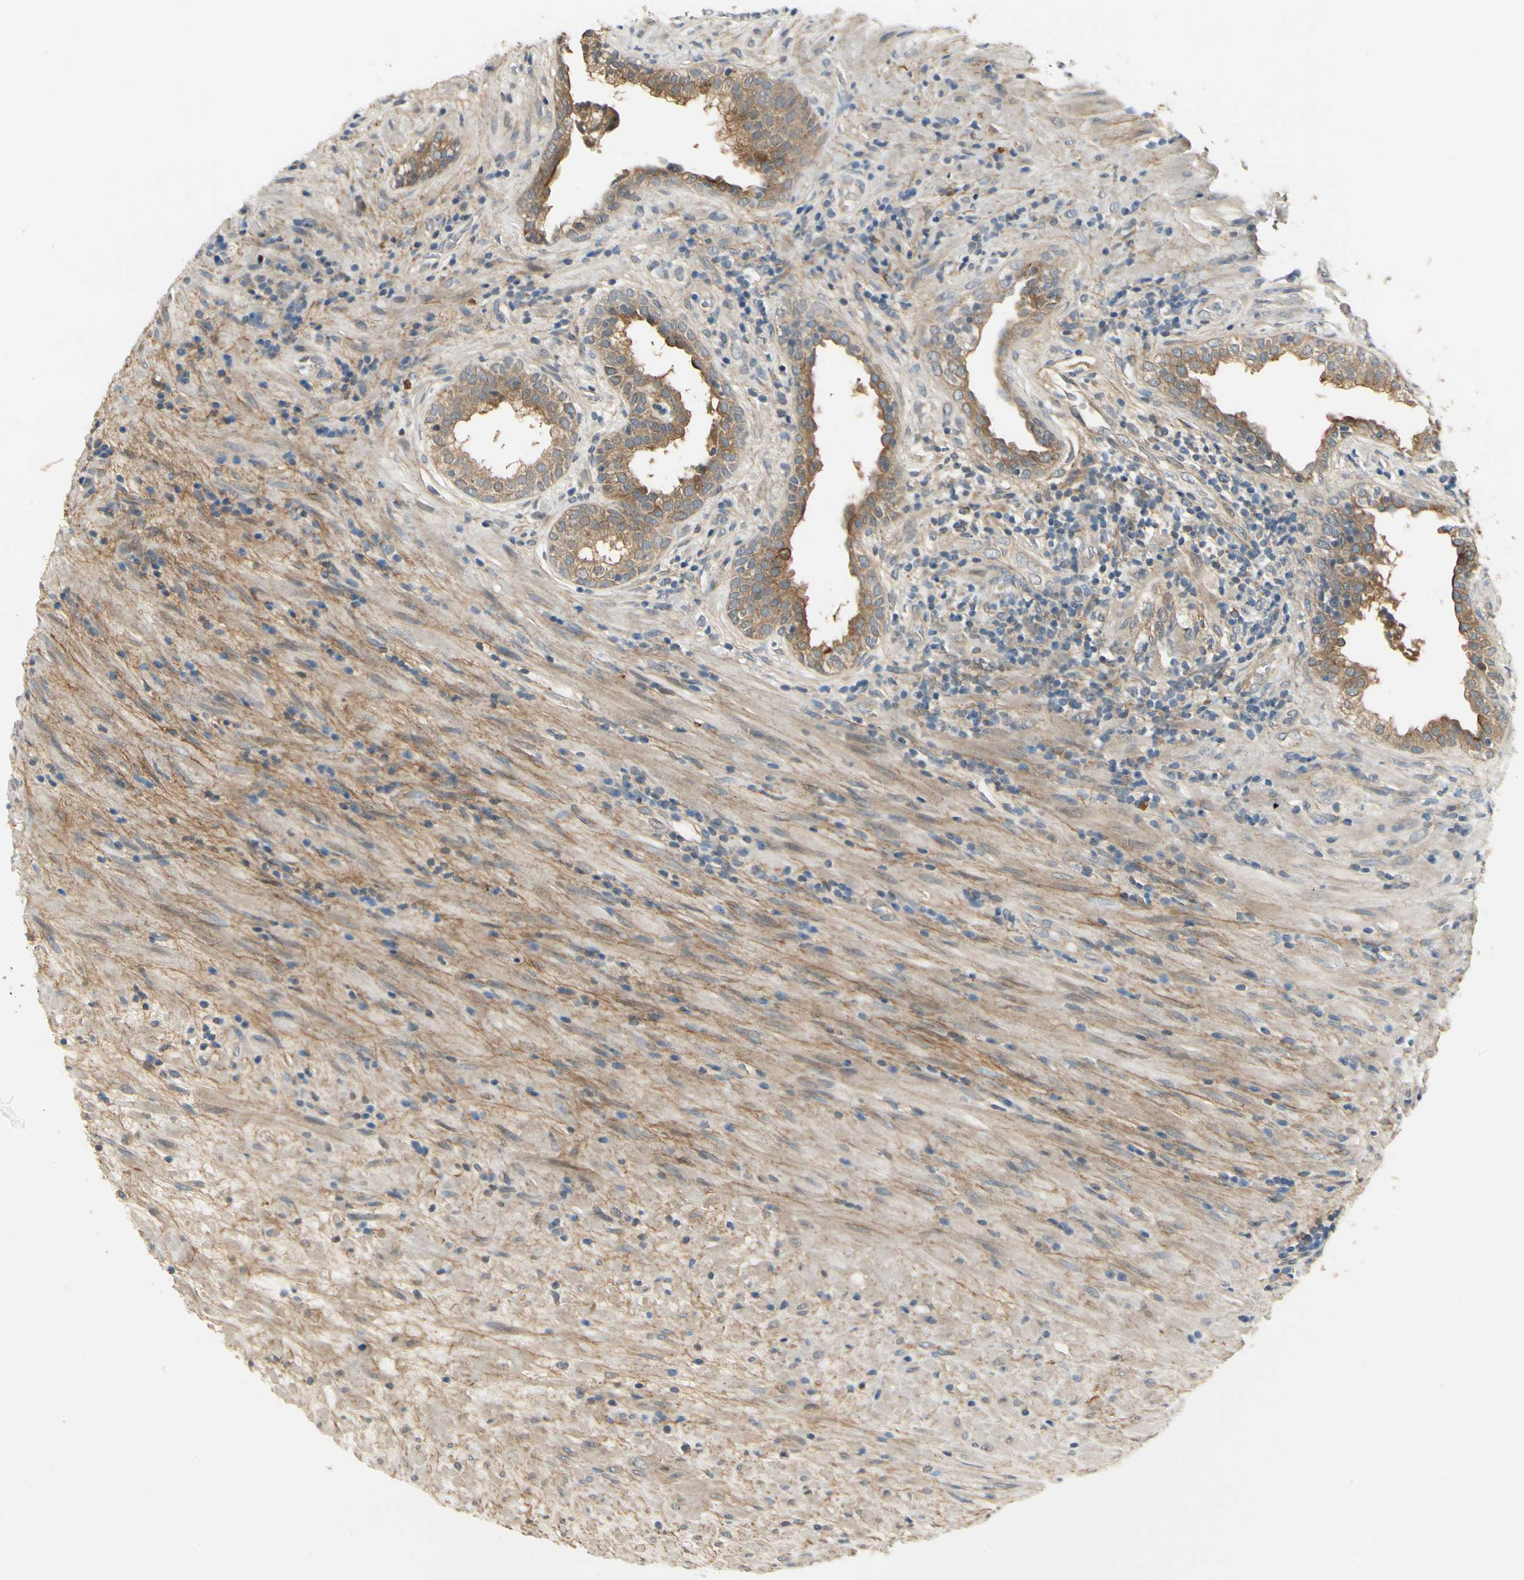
{"staining": {"intensity": "moderate", "quantity": ">75%", "location": "cytoplasmic/membranous"}, "tissue": "prostate", "cell_type": "Glandular cells", "image_type": "normal", "snomed": [{"axis": "morphology", "description": "Normal tissue, NOS"}, {"axis": "topography", "description": "Prostate"}], "caption": "The image reveals a brown stain indicating the presence of a protein in the cytoplasmic/membranous of glandular cells in prostate. Immunohistochemistry stains the protein of interest in brown and the nuclei are stained blue.", "gene": "EPHB3", "patient": {"sex": "male", "age": 76}}